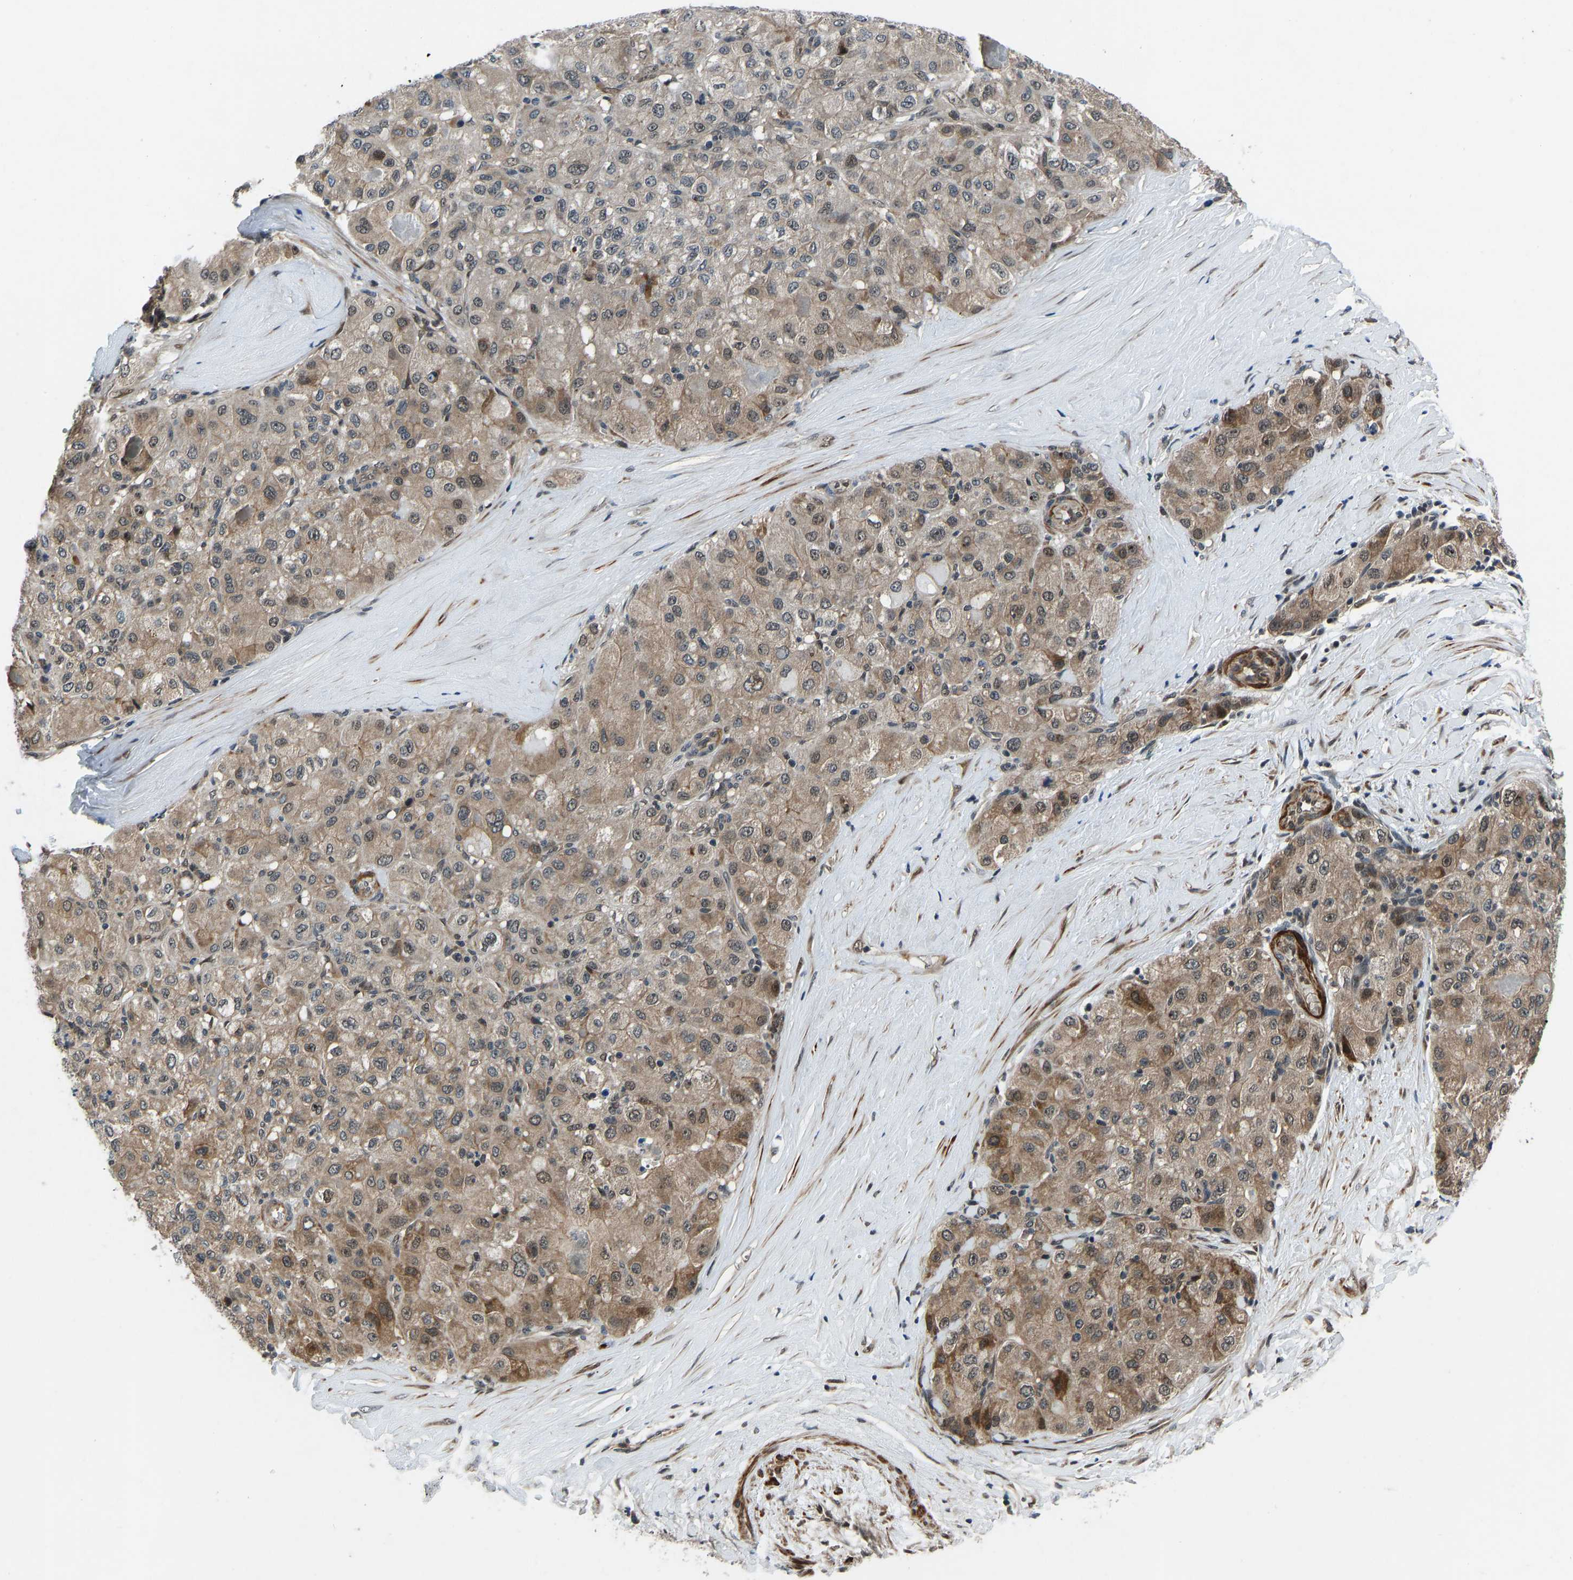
{"staining": {"intensity": "moderate", "quantity": "25%-75%", "location": "cytoplasmic/membranous"}, "tissue": "liver cancer", "cell_type": "Tumor cells", "image_type": "cancer", "snomed": [{"axis": "morphology", "description": "Cholangiocarcinoma"}, {"axis": "topography", "description": "Liver"}], "caption": "About 25%-75% of tumor cells in cholangiocarcinoma (liver) reveal moderate cytoplasmic/membranous protein staining as visualized by brown immunohistochemical staining.", "gene": "RLIM", "patient": {"sex": "male", "age": 50}}